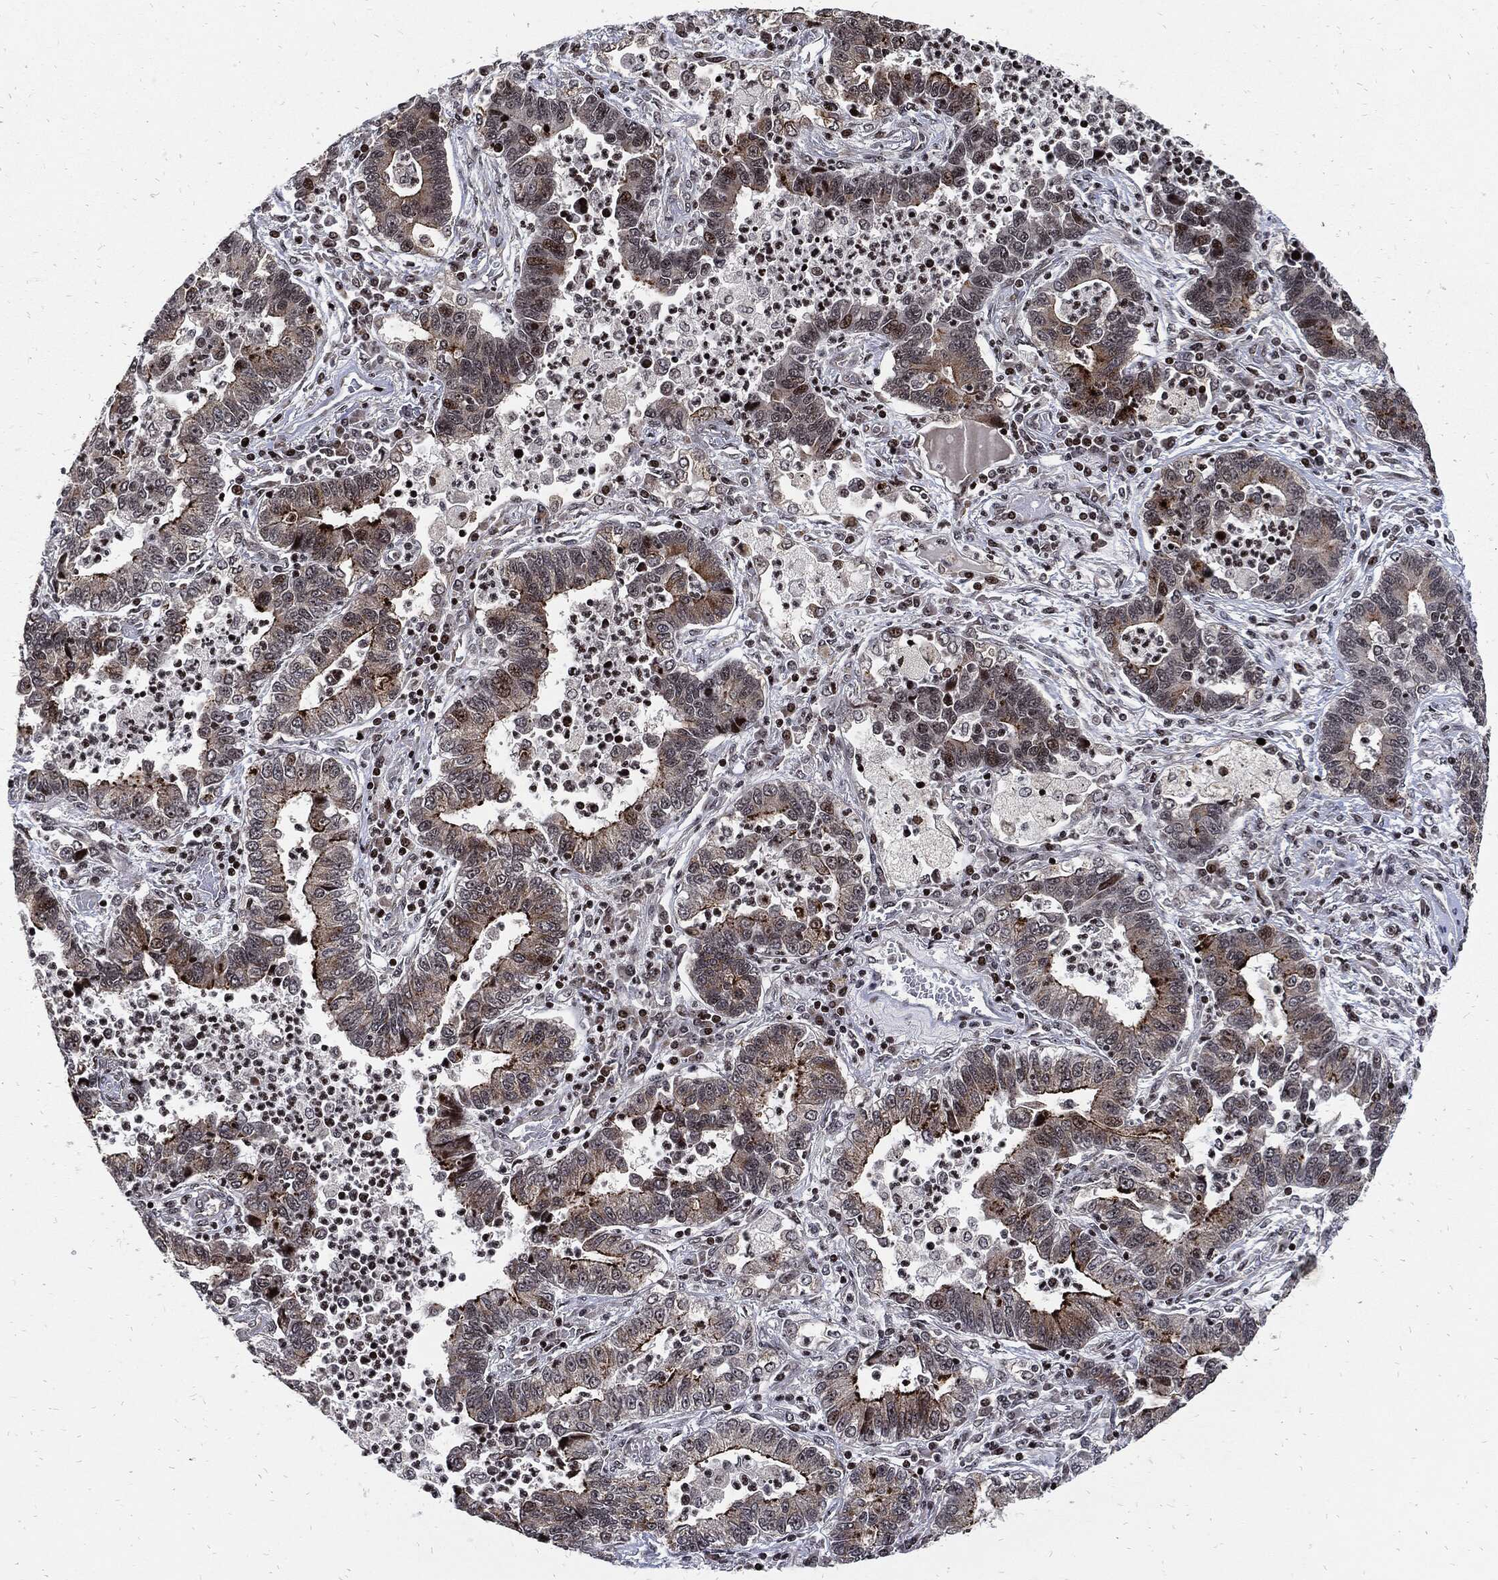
{"staining": {"intensity": "moderate", "quantity": "<25%", "location": "nuclear"}, "tissue": "lung cancer", "cell_type": "Tumor cells", "image_type": "cancer", "snomed": [{"axis": "morphology", "description": "Adenocarcinoma, NOS"}, {"axis": "topography", "description": "Lung"}], "caption": "Immunohistochemical staining of human lung cancer demonstrates low levels of moderate nuclear positivity in about <25% of tumor cells.", "gene": "ZNF775", "patient": {"sex": "female", "age": 57}}